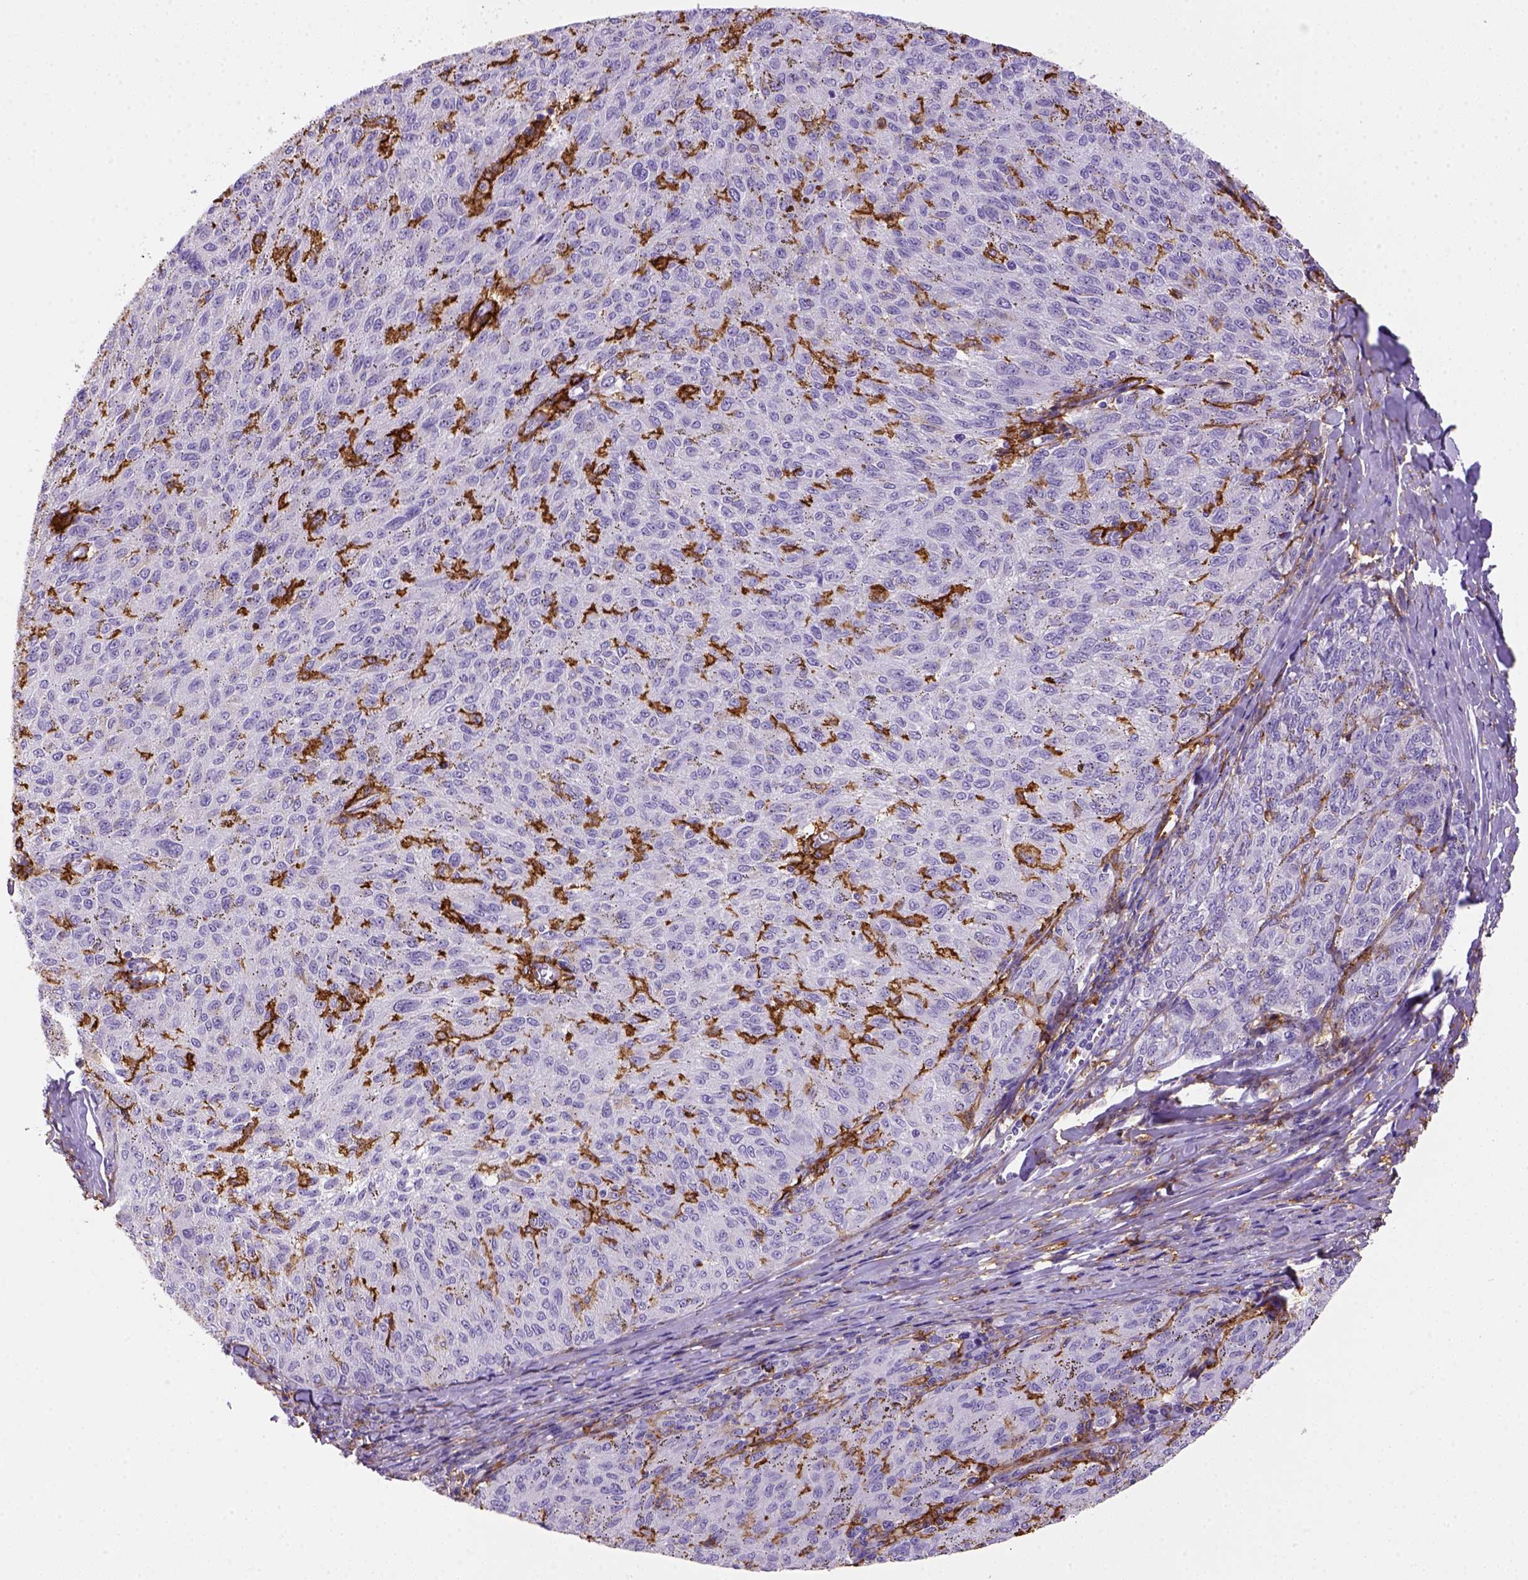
{"staining": {"intensity": "negative", "quantity": "none", "location": "none"}, "tissue": "melanoma", "cell_type": "Tumor cells", "image_type": "cancer", "snomed": [{"axis": "morphology", "description": "Malignant melanoma, NOS"}, {"axis": "topography", "description": "Skin"}], "caption": "IHC of human melanoma reveals no expression in tumor cells.", "gene": "CD14", "patient": {"sex": "female", "age": 72}}